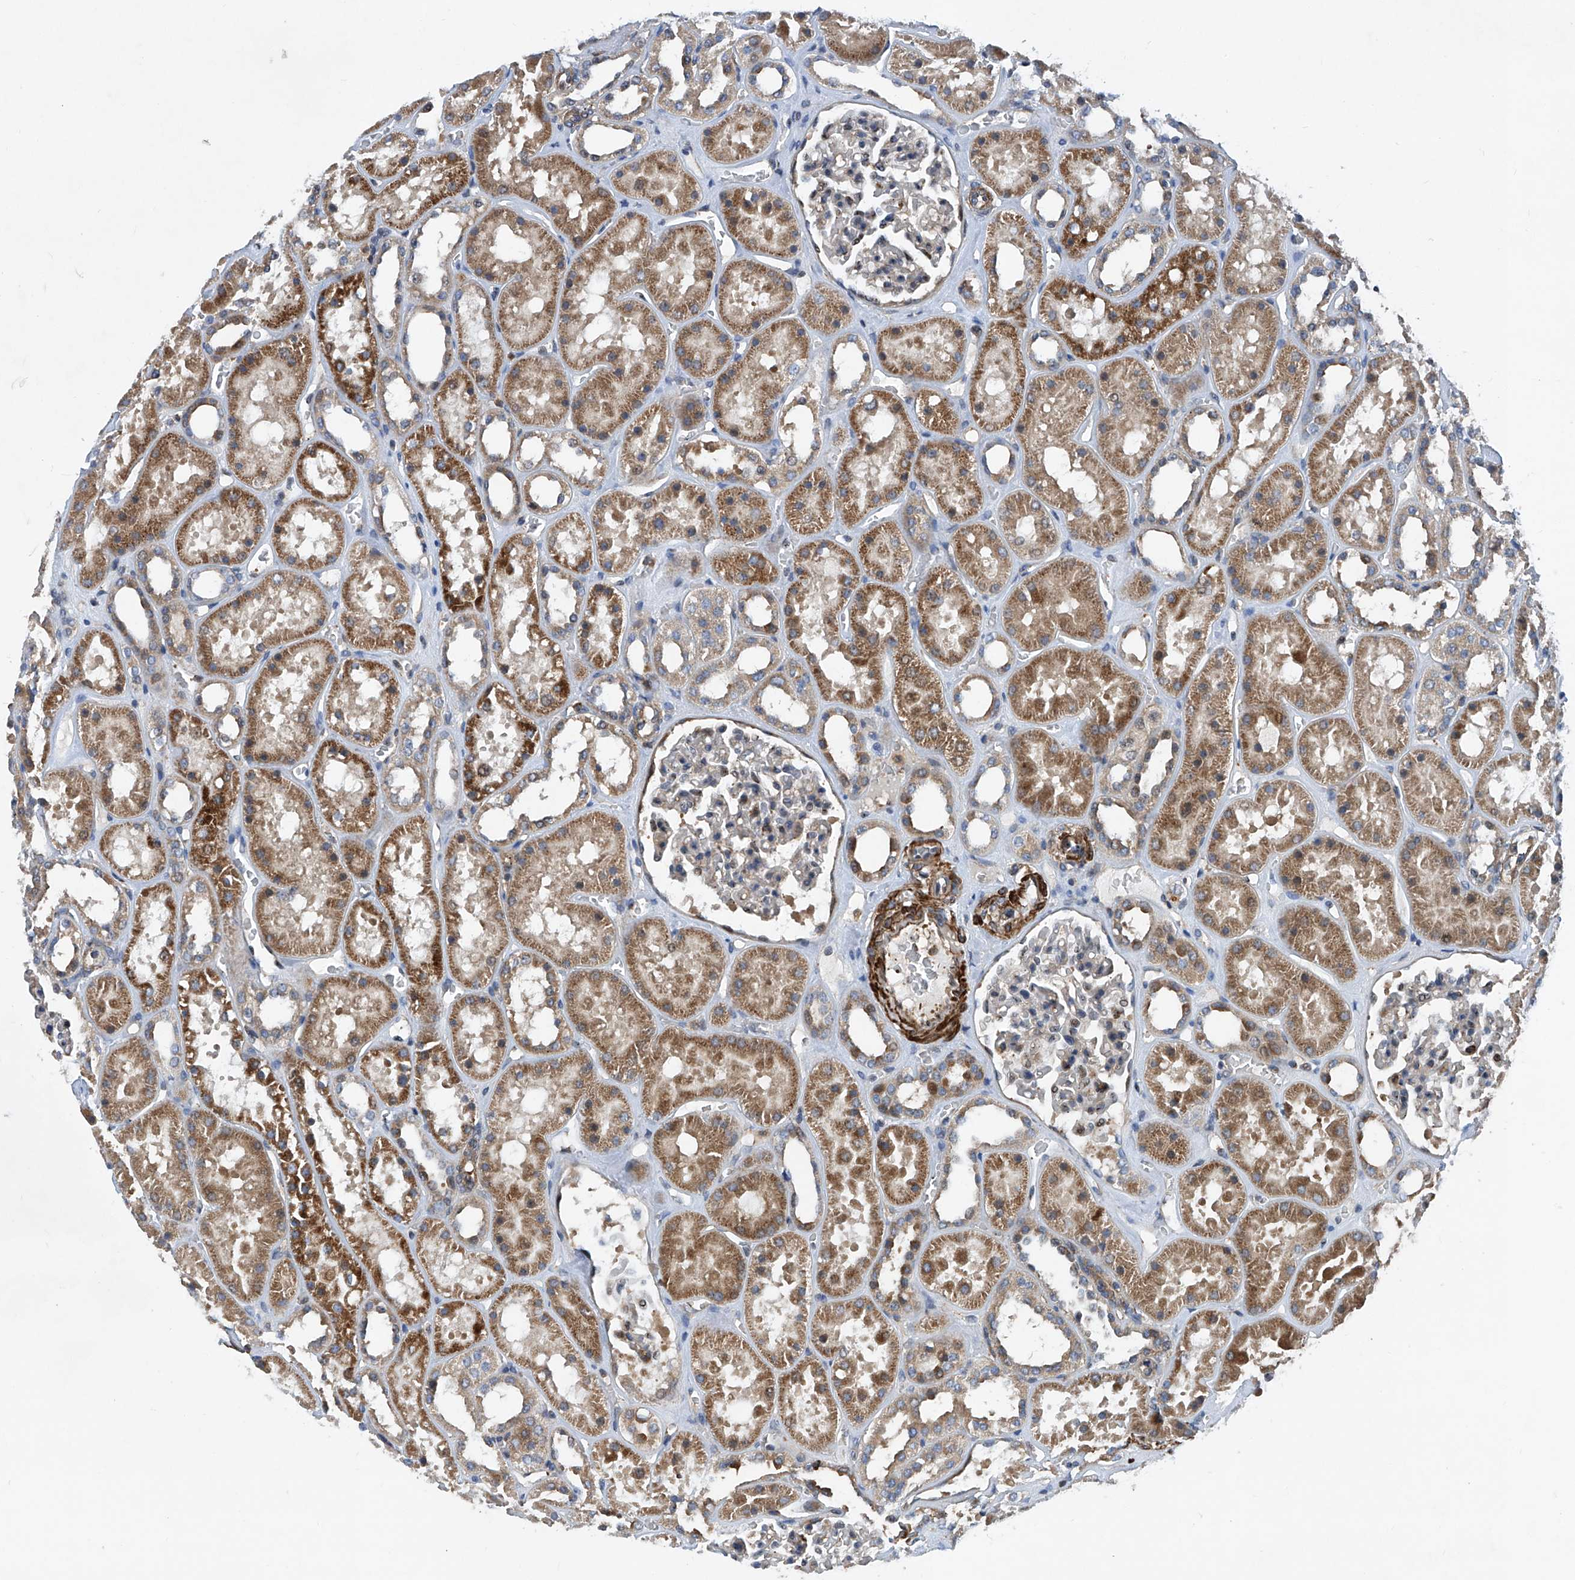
{"staining": {"intensity": "negative", "quantity": "none", "location": "none"}, "tissue": "kidney", "cell_type": "Cells in glomeruli", "image_type": "normal", "snomed": [{"axis": "morphology", "description": "Normal tissue, NOS"}, {"axis": "topography", "description": "Kidney"}], "caption": "Image shows no protein expression in cells in glomeruli of normal kidney. (DAB (3,3'-diaminobenzidine) immunohistochemistry, high magnification).", "gene": "NT5C3A", "patient": {"sex": "female", "age": 41}}